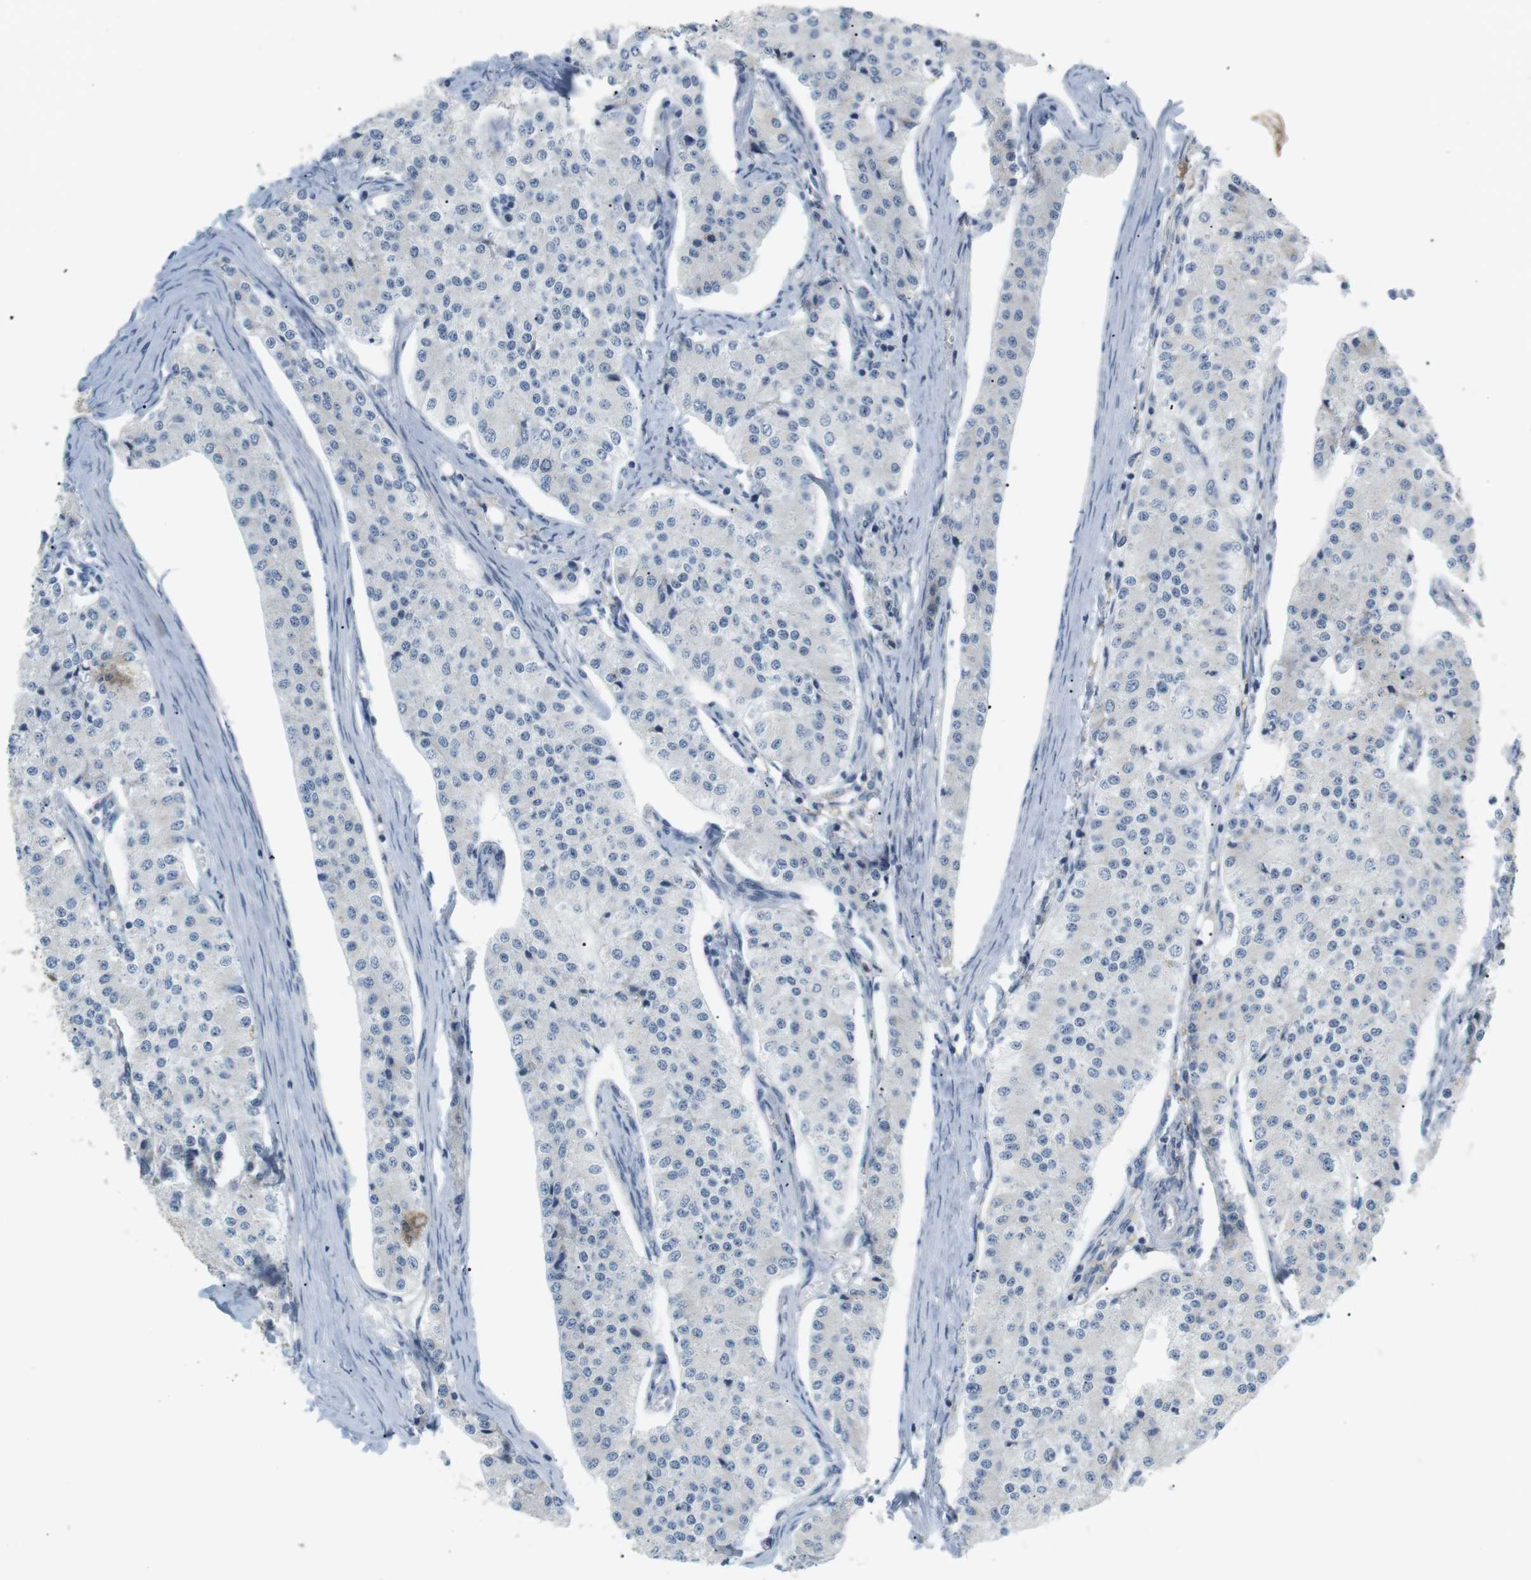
{"staining": {"intensity": "negative", "quantity": "none", "location": "none"}, "tissue": "carcinoid", "cell_type": "Tumor cells", "image_type": "cancer", "snomed": [{"axis": "morphology", "description": "Carcinoid, malignant, NOS"}, {"axis": "topography", "description": "Colon"}], "caption": "There is no significant expression in tumor cells of carcinoid.", "gene": "CD300E", "patient": {"sex": "female", "age": 52}}